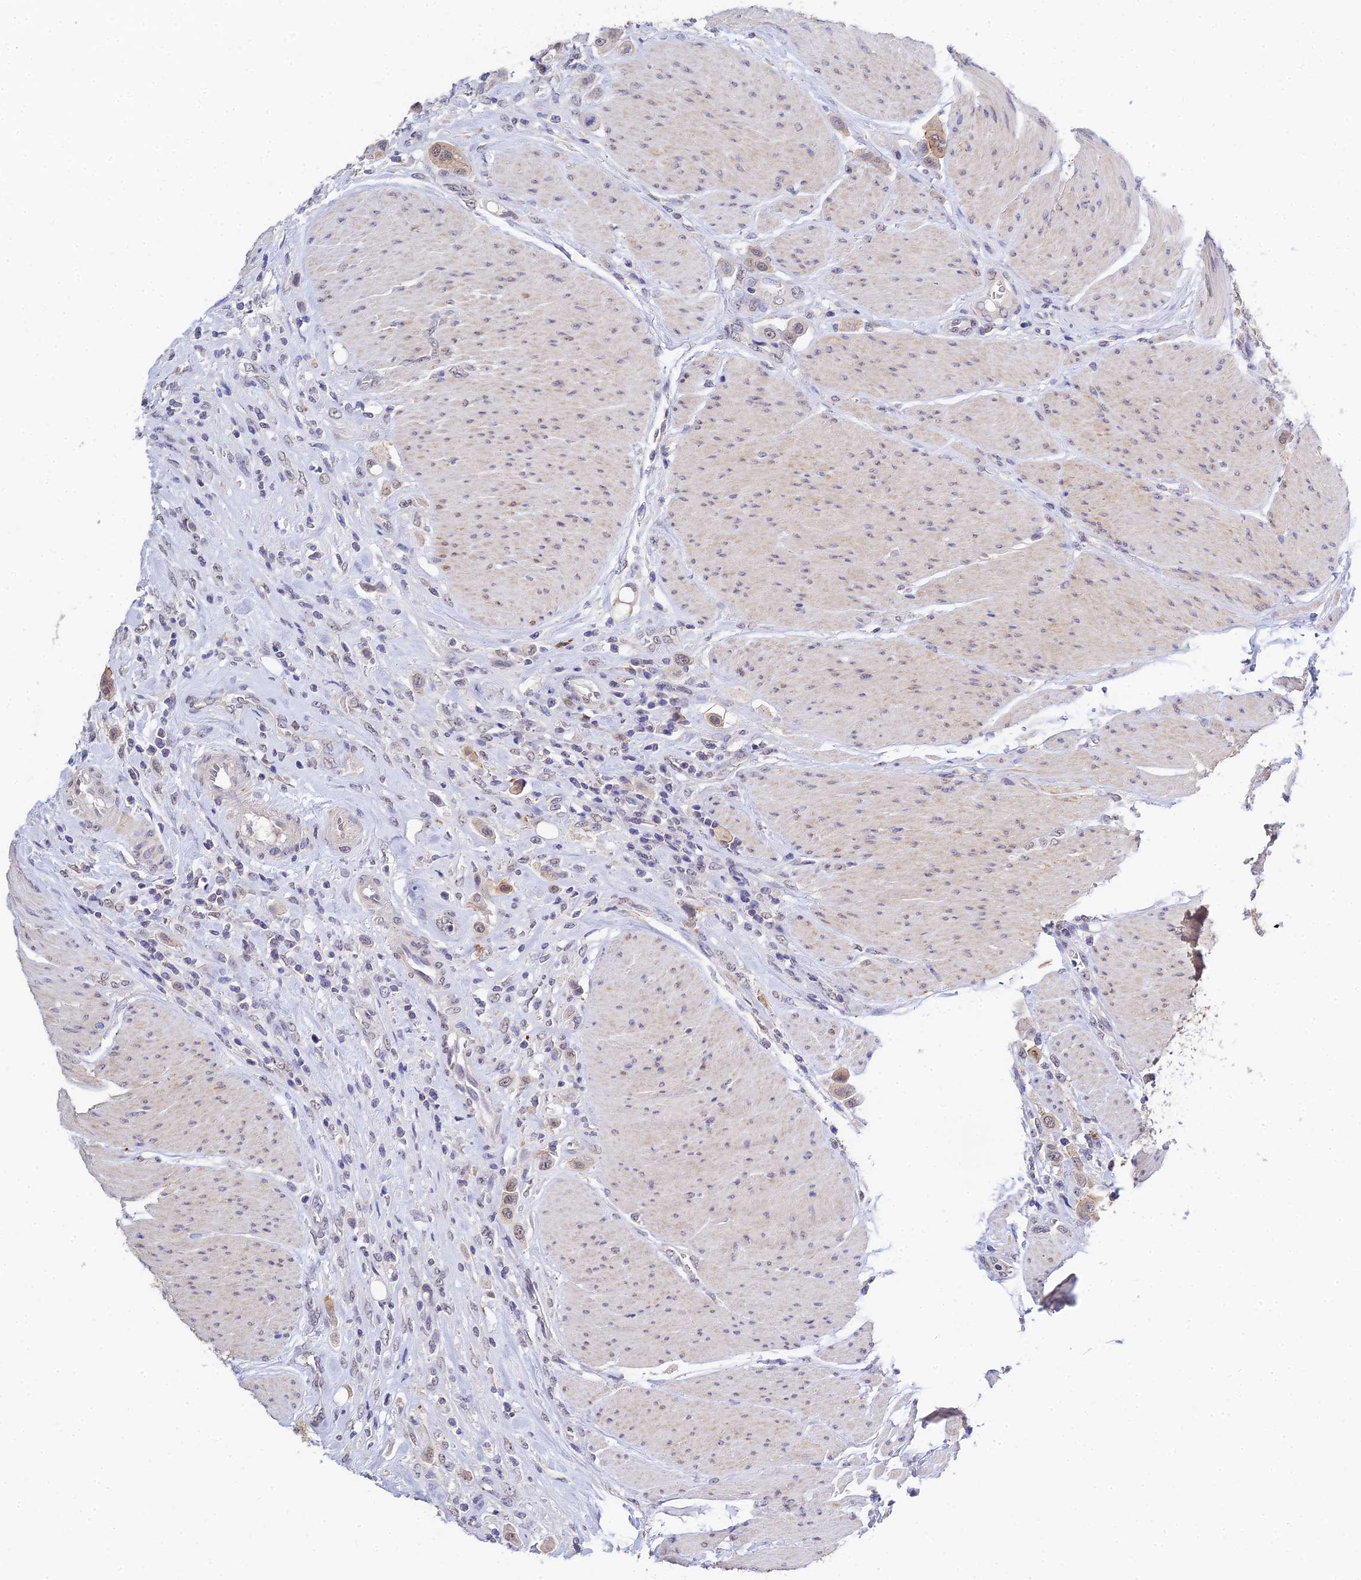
{"staining": {"intensity": "weak", "quantity": "25%-75%", "location": "cytoplasmic/membranous,nuclear"}, "tissue": "urothelial cancer", "cell_type": "Tumor cells", "image_type": "cancer", "snomed": [{"axis": "morphology", "description": "Urothelial carcinoma, High grade"}, {"axis": "topography", "description": "Urinary bladder"}], "caption": "A histopathology image showing weak cytoplasmic/membranous and nuclear positivity in about 25%-75% of tumor cells in urothelial cancer, as visualized by brown immunohistochemical staining.", "gene": "HOXB1", "patient": {"sex": "male", "age": 50}}